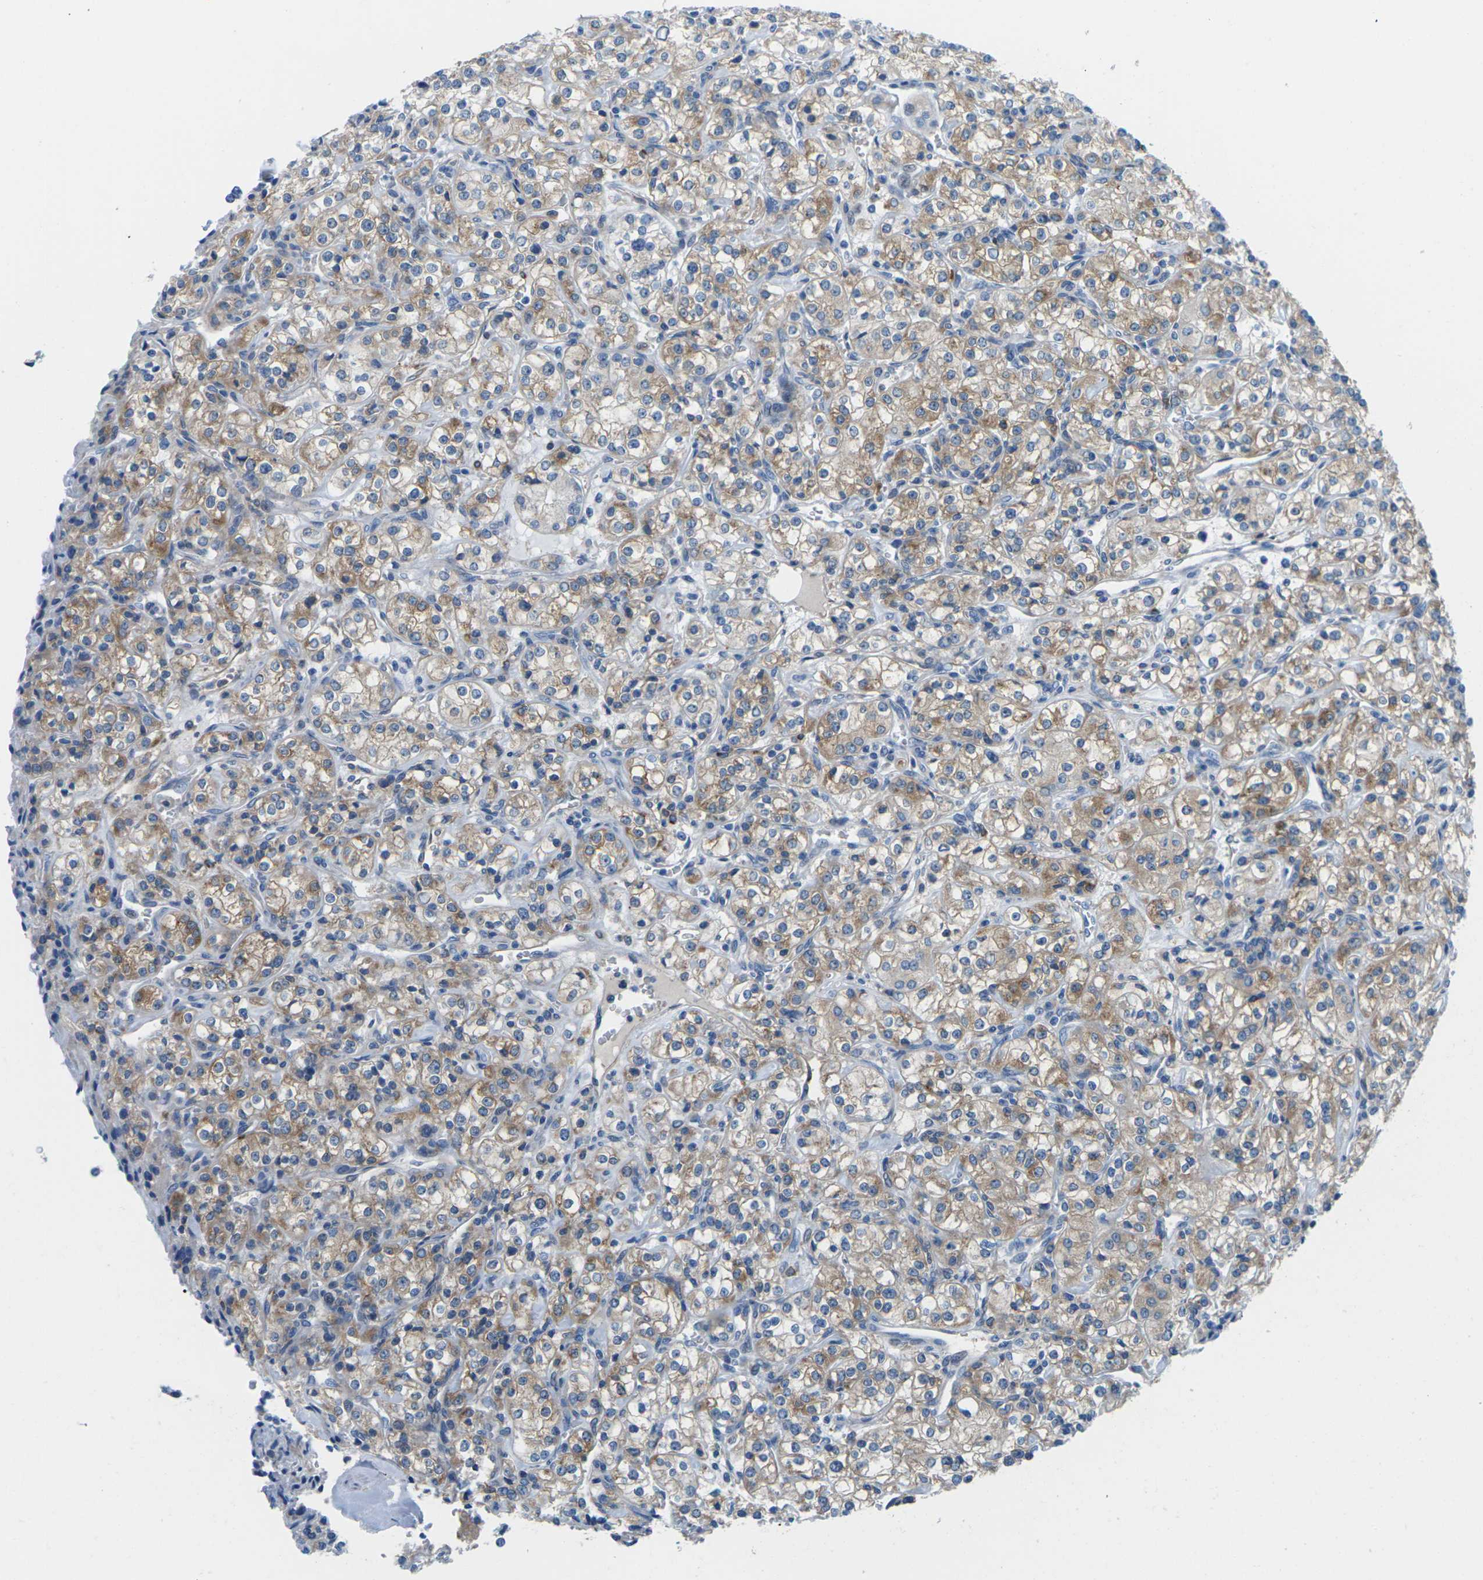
{"staining": {"intensity": "moderate", "quantity": ">75%", "location": "cytoplasmic/membranous"}, "tissue": "renal cancer", "cell_type": "Tumor cells", "image_type": "cancer", "snomed": [{"axis": "morphology", "description": "Adenocarcinoma, NOS"}, {"axis": "topography", "description": "Kidney"}], "caption": "Immunohistochemical staining of human renal cancer demonstrates medium levels of moderate cytoplasmic/membranous protein staining in approximately >75% of tumor cells.", "gene": "SYNGR2", "patient": {"sex": "male", "age": 77}}